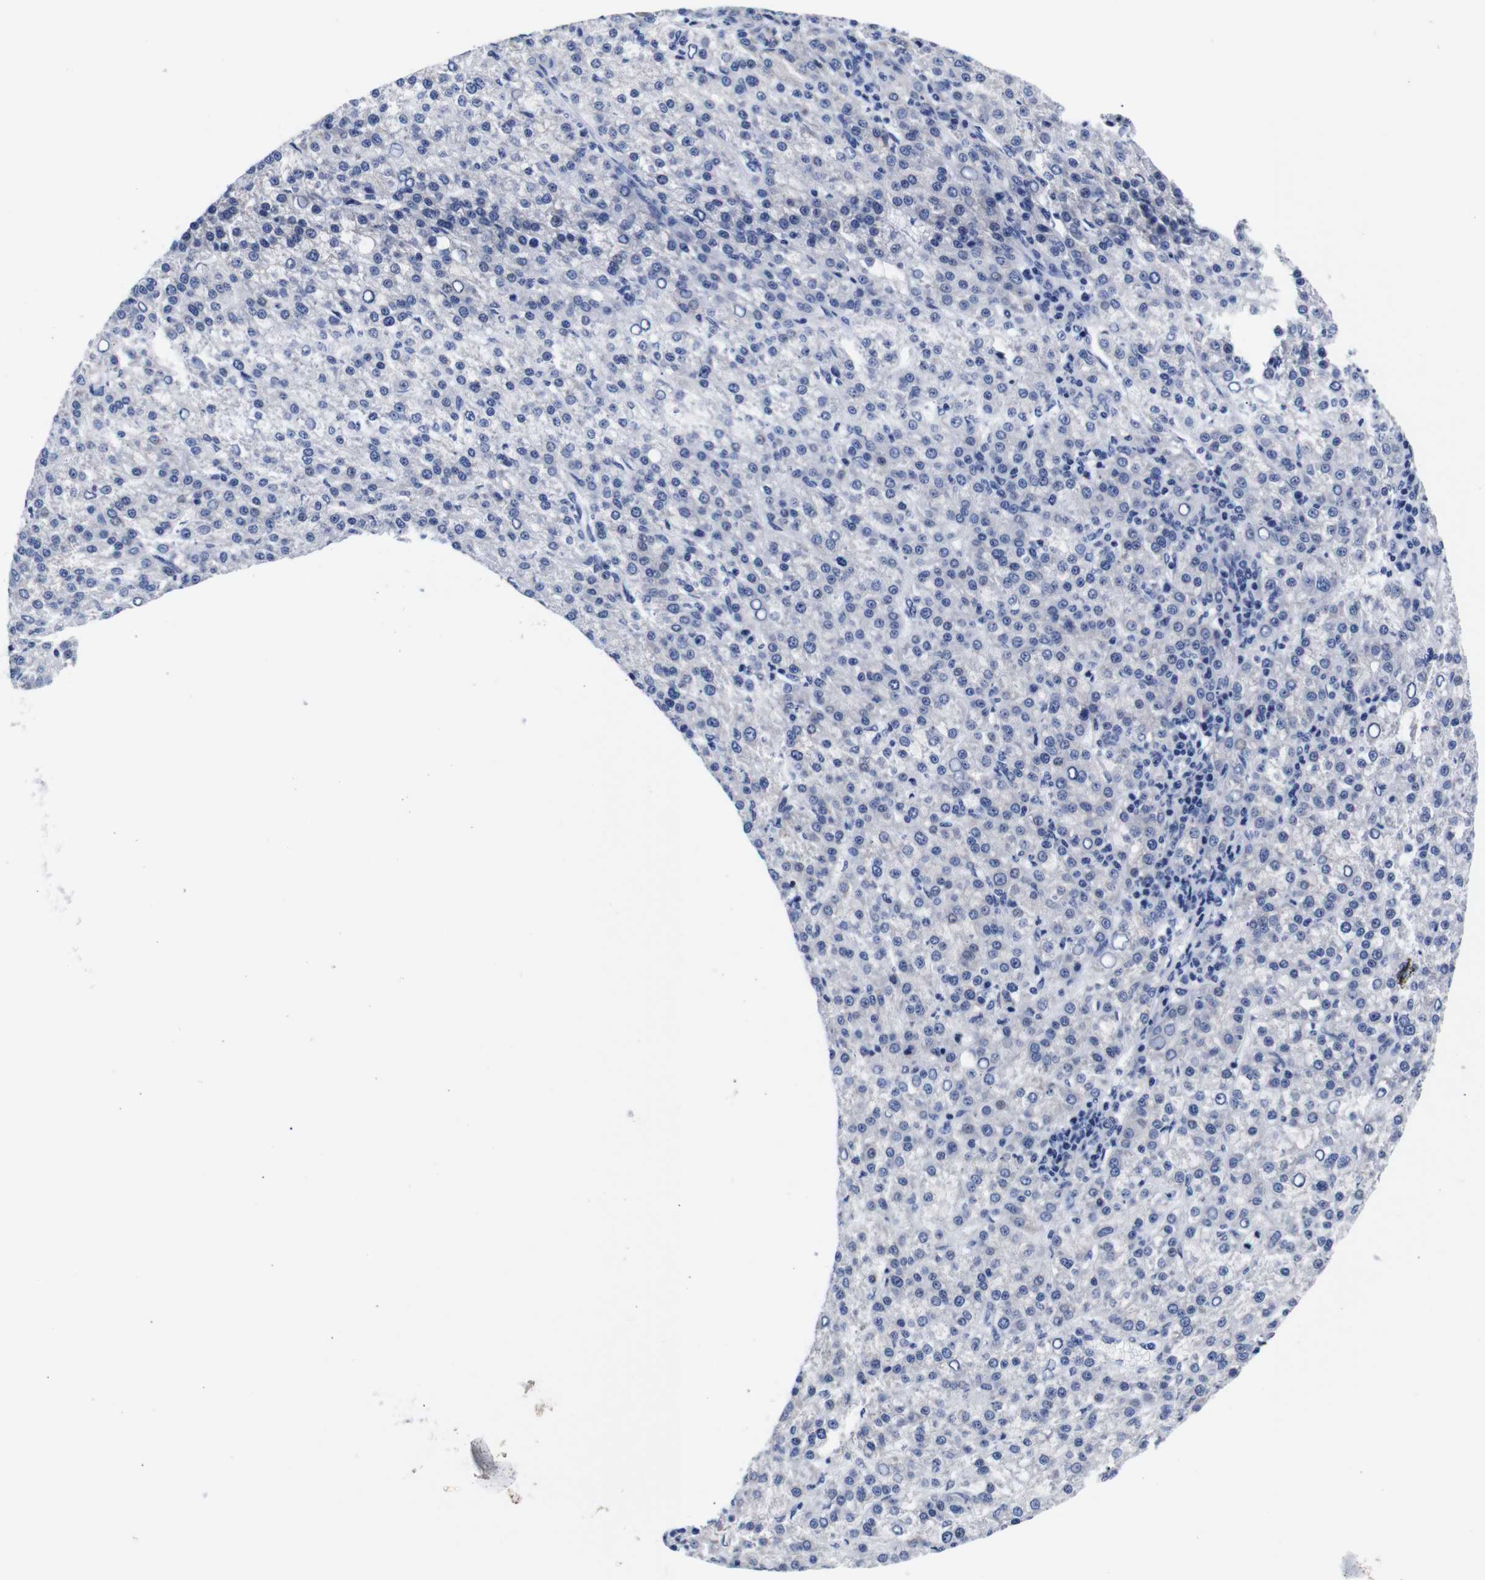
{"staining": {"intensity": "negative", "quantity": "none", "location": "none"}, "tissue": "liver cancer", "cell_type": "Tumor cells", "image_type": "cancer", "snomed": [{"axis": "morphology", "description": "Carcinoma, Hepatocellular, NOS"}, {"axis": "topography", "description": "Liver"}], "caption": "There is no significant staining in tumor cells of liver cancer (hepatocellular carcinoma). (DAB immunohistochemistry (IHC) with hematoxylin counter stain).", "gene": "CLEC4G", "patient": {"sex": "female", "age": 58}}